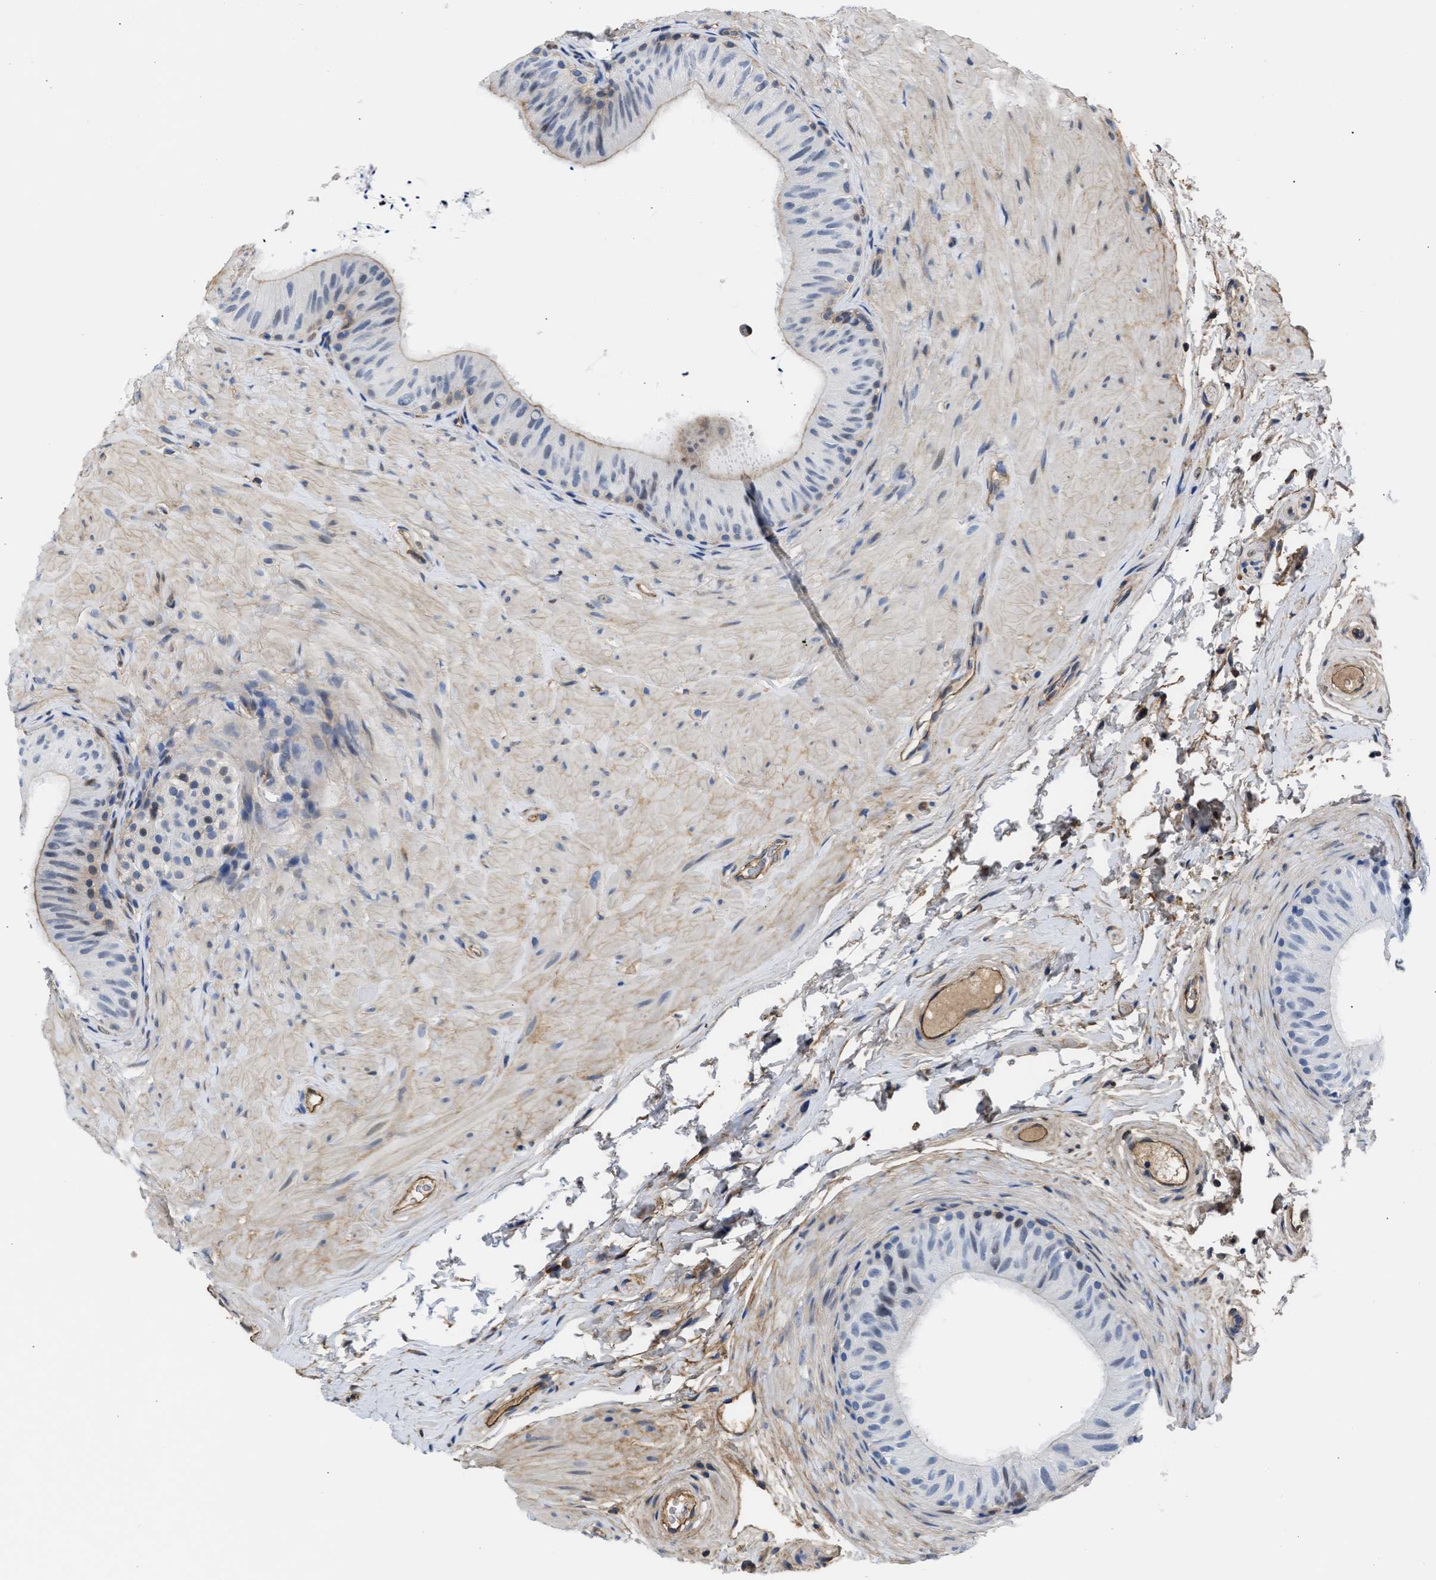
{"staining": {"intensity": "strong", "quantity": "<25%", "location": "cytoplasmic/membranous,nuclear"}, "tissue": "epididymis", "cell_type": "Glandular cells", "image_type": "normal", "snomed": [{"axis": "morphology", "description": "Normal tissue, NOS"}, {"axis": "topography", "description": "Epididymis"}], "caption": "Protein staining displays strong cytoplasmic/membranous,nuclear staining in about <25% of glandular cells in unremarkable epididymis. (DAB (3,3'-diaminobenzidine) IHC with brightfield microscopy, high magnification).", "gene": "MAS1L", "patient": {"sex": "male", "age": 34}}